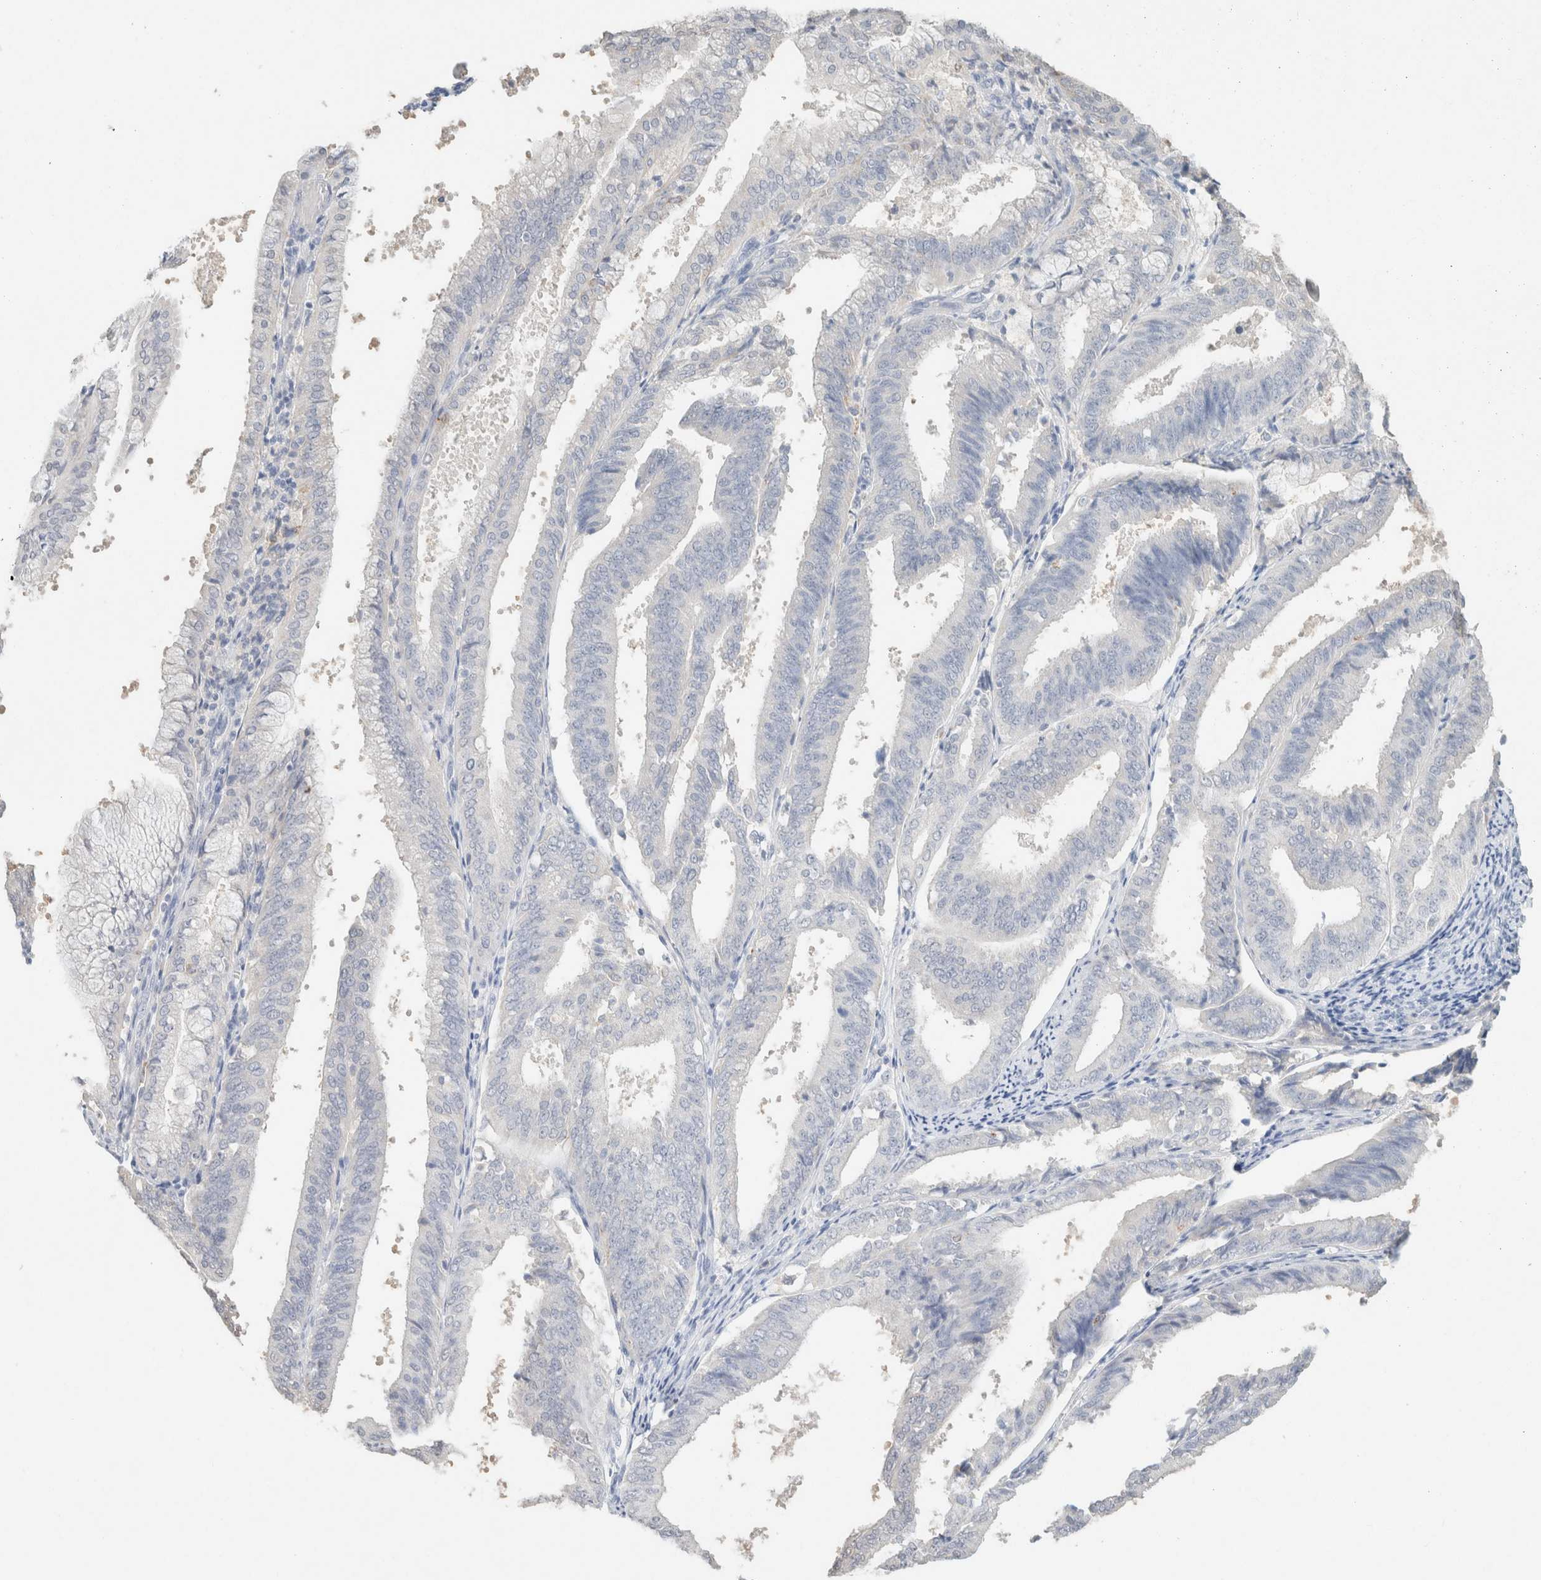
{"staining": {"intensity": "negative", "quantity": "none", "location": "none"}, "tissue": "endometrial cancer", "cell_type": "Tumor cells", "image_type": "cancer", "snomed": [{"axis": "morphology", "description": "Adenocarcinoma, NOS"}, {"axis": "topography", "description": "Endometrium"}], "caption": "DAB immunohistochemical staining of endometrial cancer exhibits no significant expression in tumor cells.", "gene": "CPA1", "patient": {"sex": "female", "age": 63}}